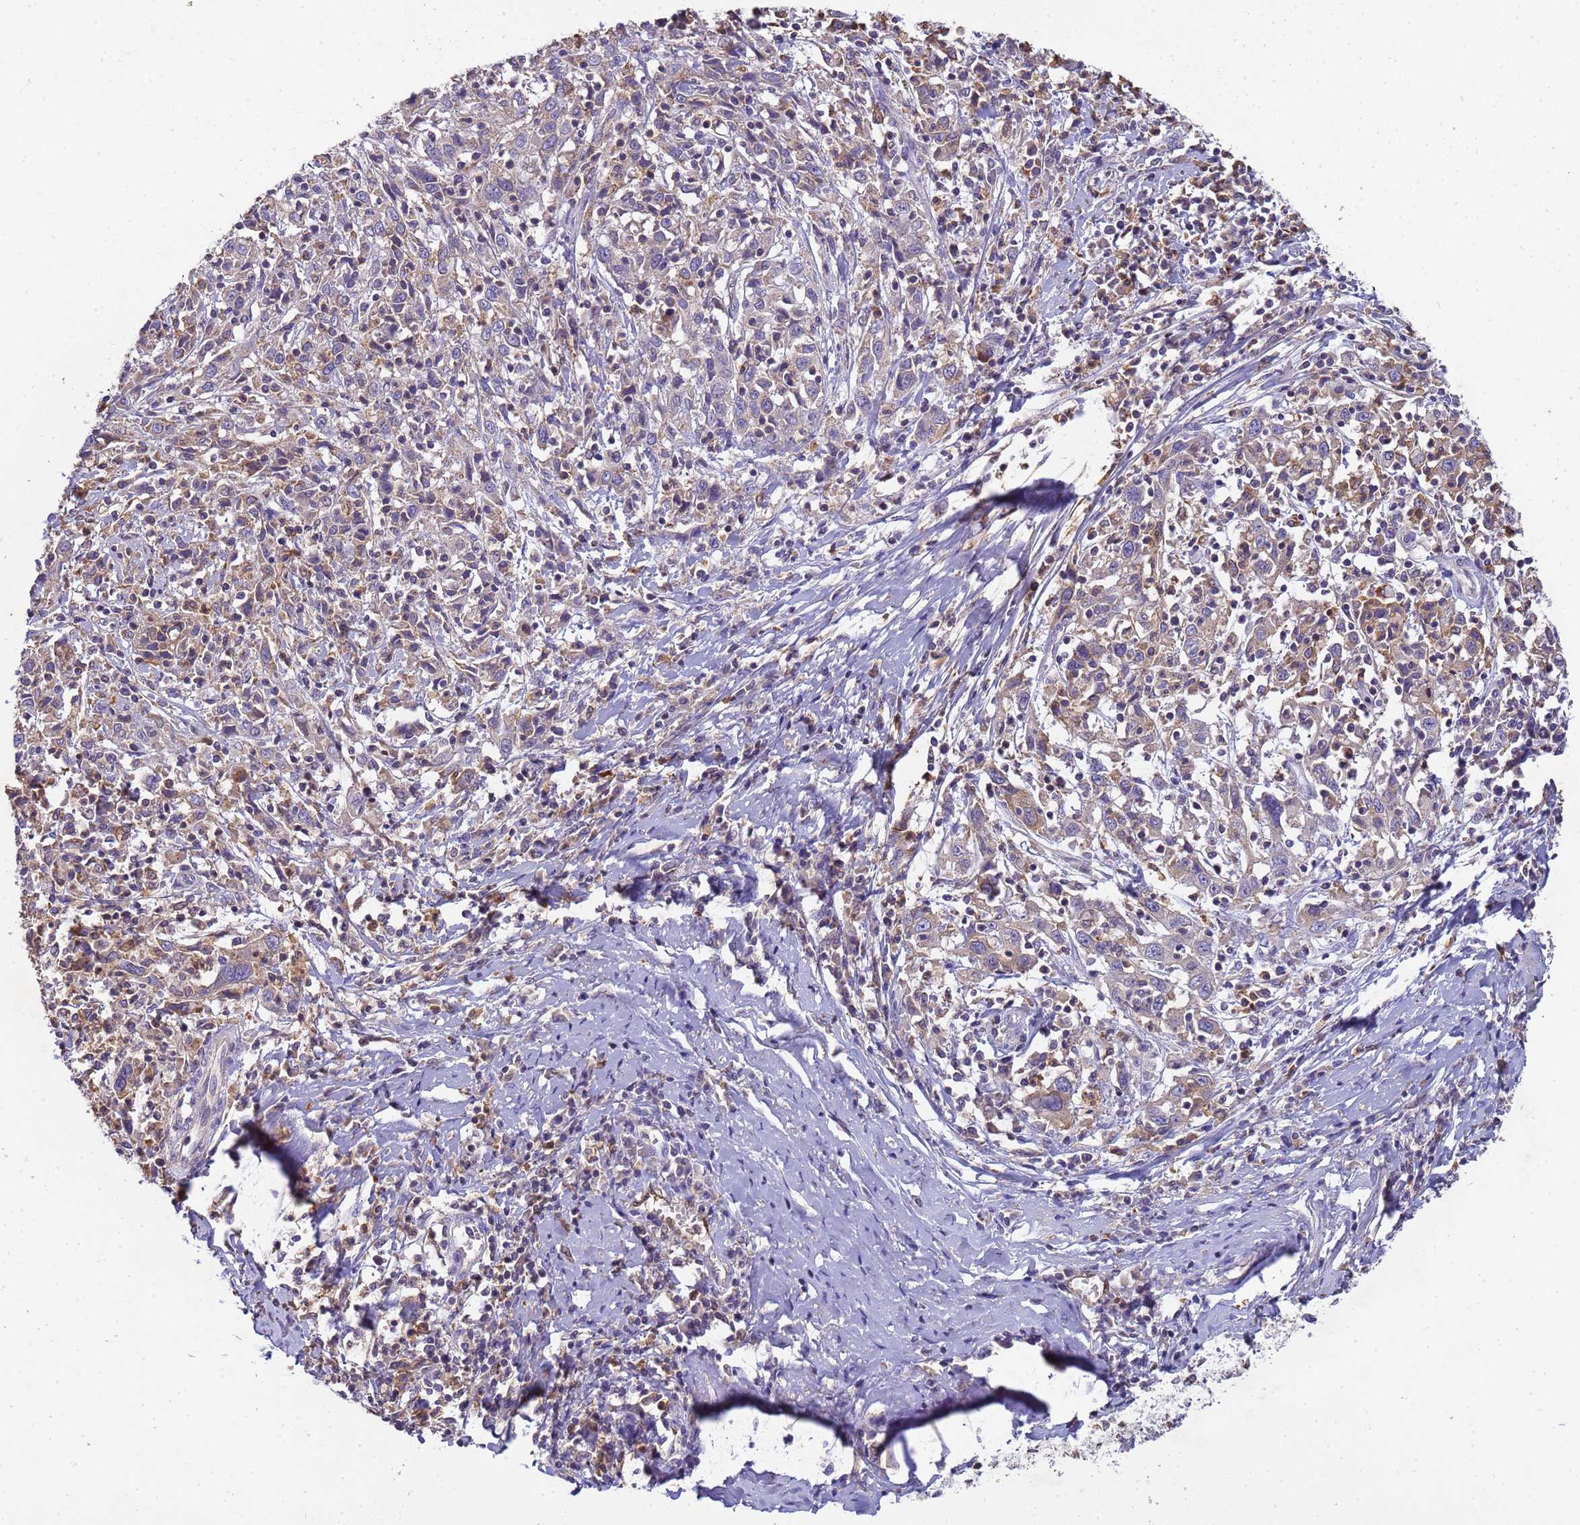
{"staining": {"intensity": "weak", "quantity": "<25%", "location": "cytoplasmic/membranous"}, "tissue": "cervical cancer", "cell_type": "Tumor cells", "image_type": "cancer", "snomed": [{"axis": "morphology", "description": "Squamous cell carcinoma, NOS"}, {"axis": "topography", "description": "Cervix"}], "caption": "Immunohistochemical staining of human cervical cancer (squamous cell carcinoma) demonstrates no significant positivity in tumor cells.", "gene": "PLCXD3", "patient": {"sex": "female", "age": 46}}